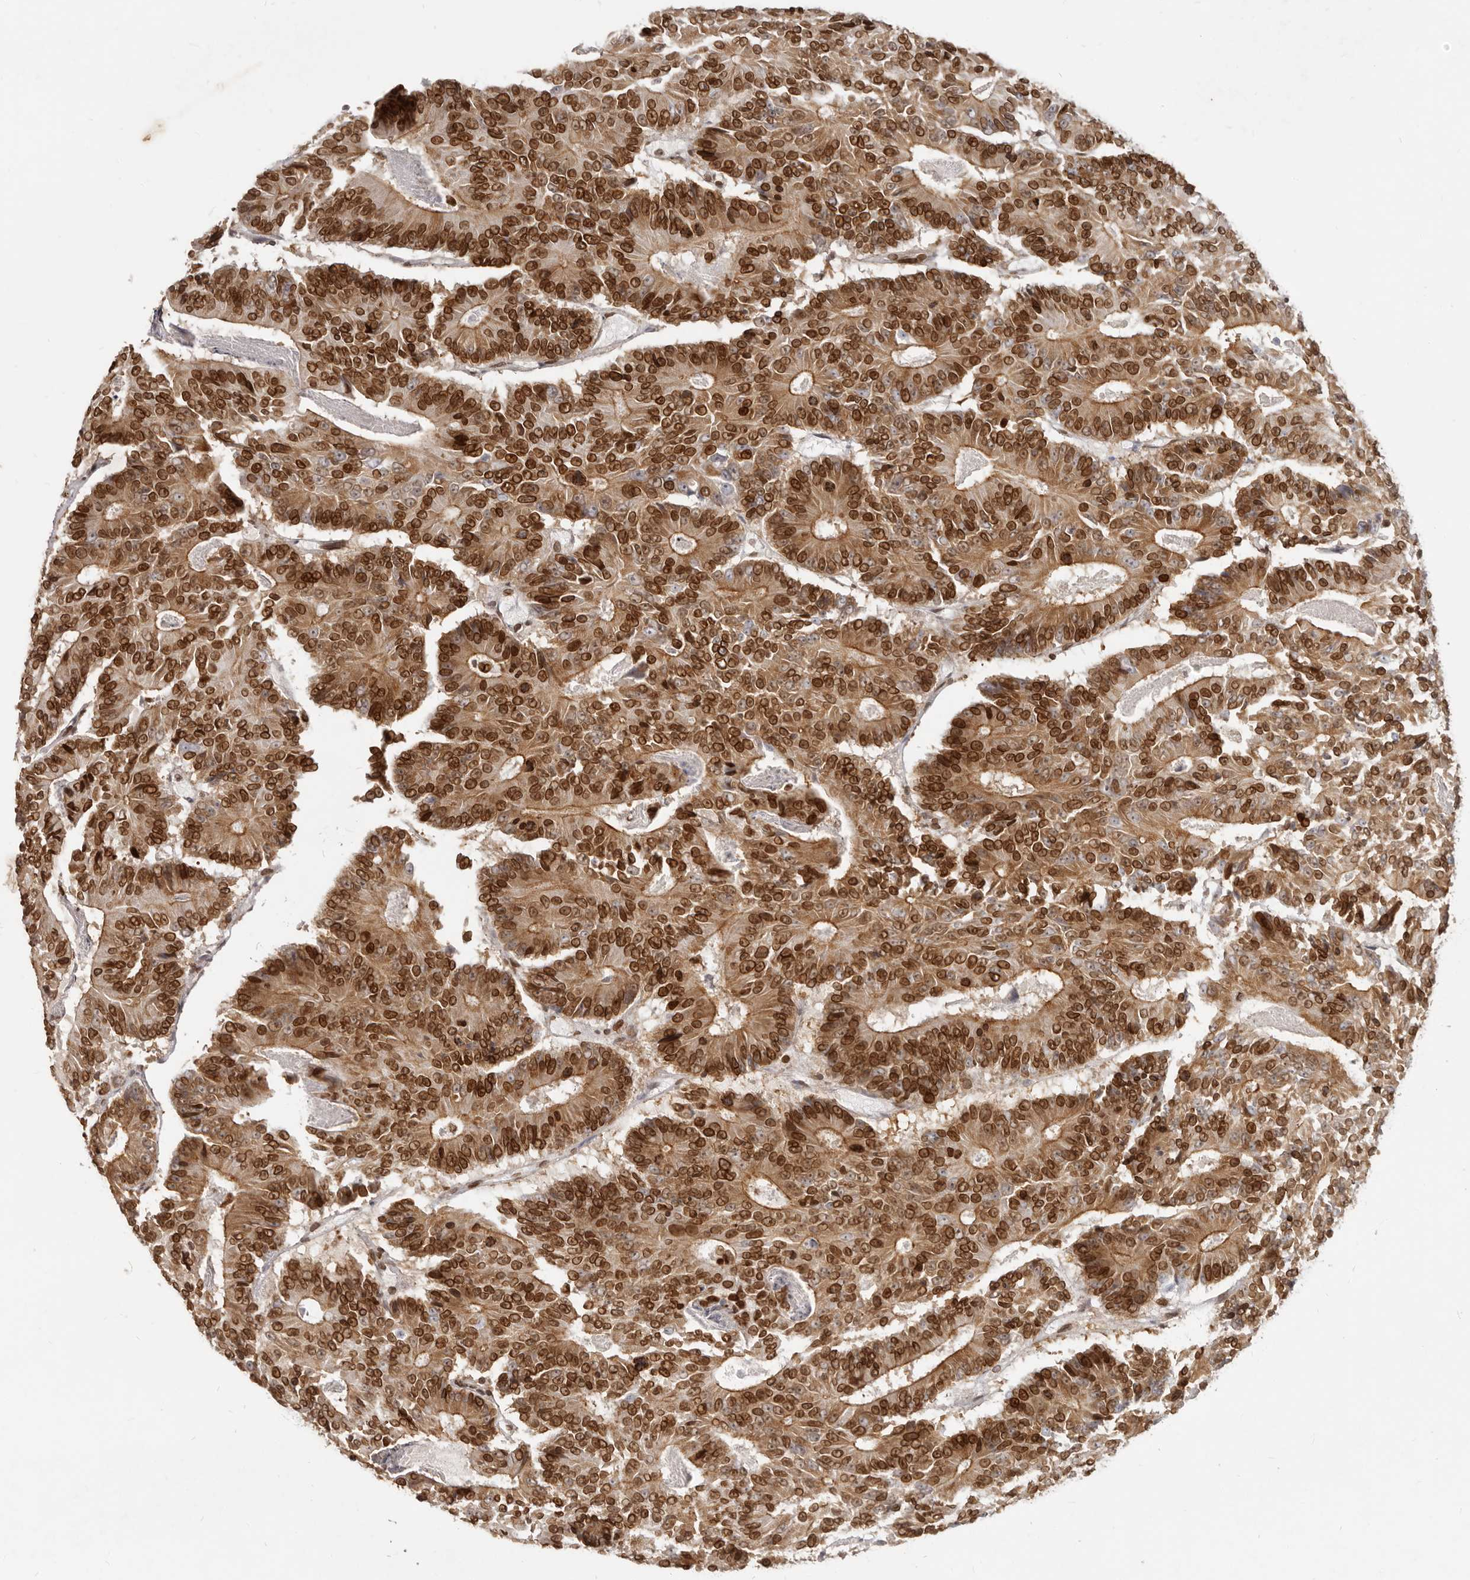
{"staining": {"intensity": "strong", "quantity": ">75%", "location": "cytoplasmic/membranous,nuclear"}, "tissue": "colorectal cancer", "cell_type": "Tumor cells", "image_type": "cancer", "snomed": [{"axis": "morphology", "description": "Adenocarcinoma, NOS"}, {"axis": "topography", "description": "Colon"}], "caption": "Colorectal cancer (adenocarcinoma) stained with a protein marker demonstrates strong staining in tumor cells.", "gene": "NUP153", "patient": {"sex": "male", "age": 83}}